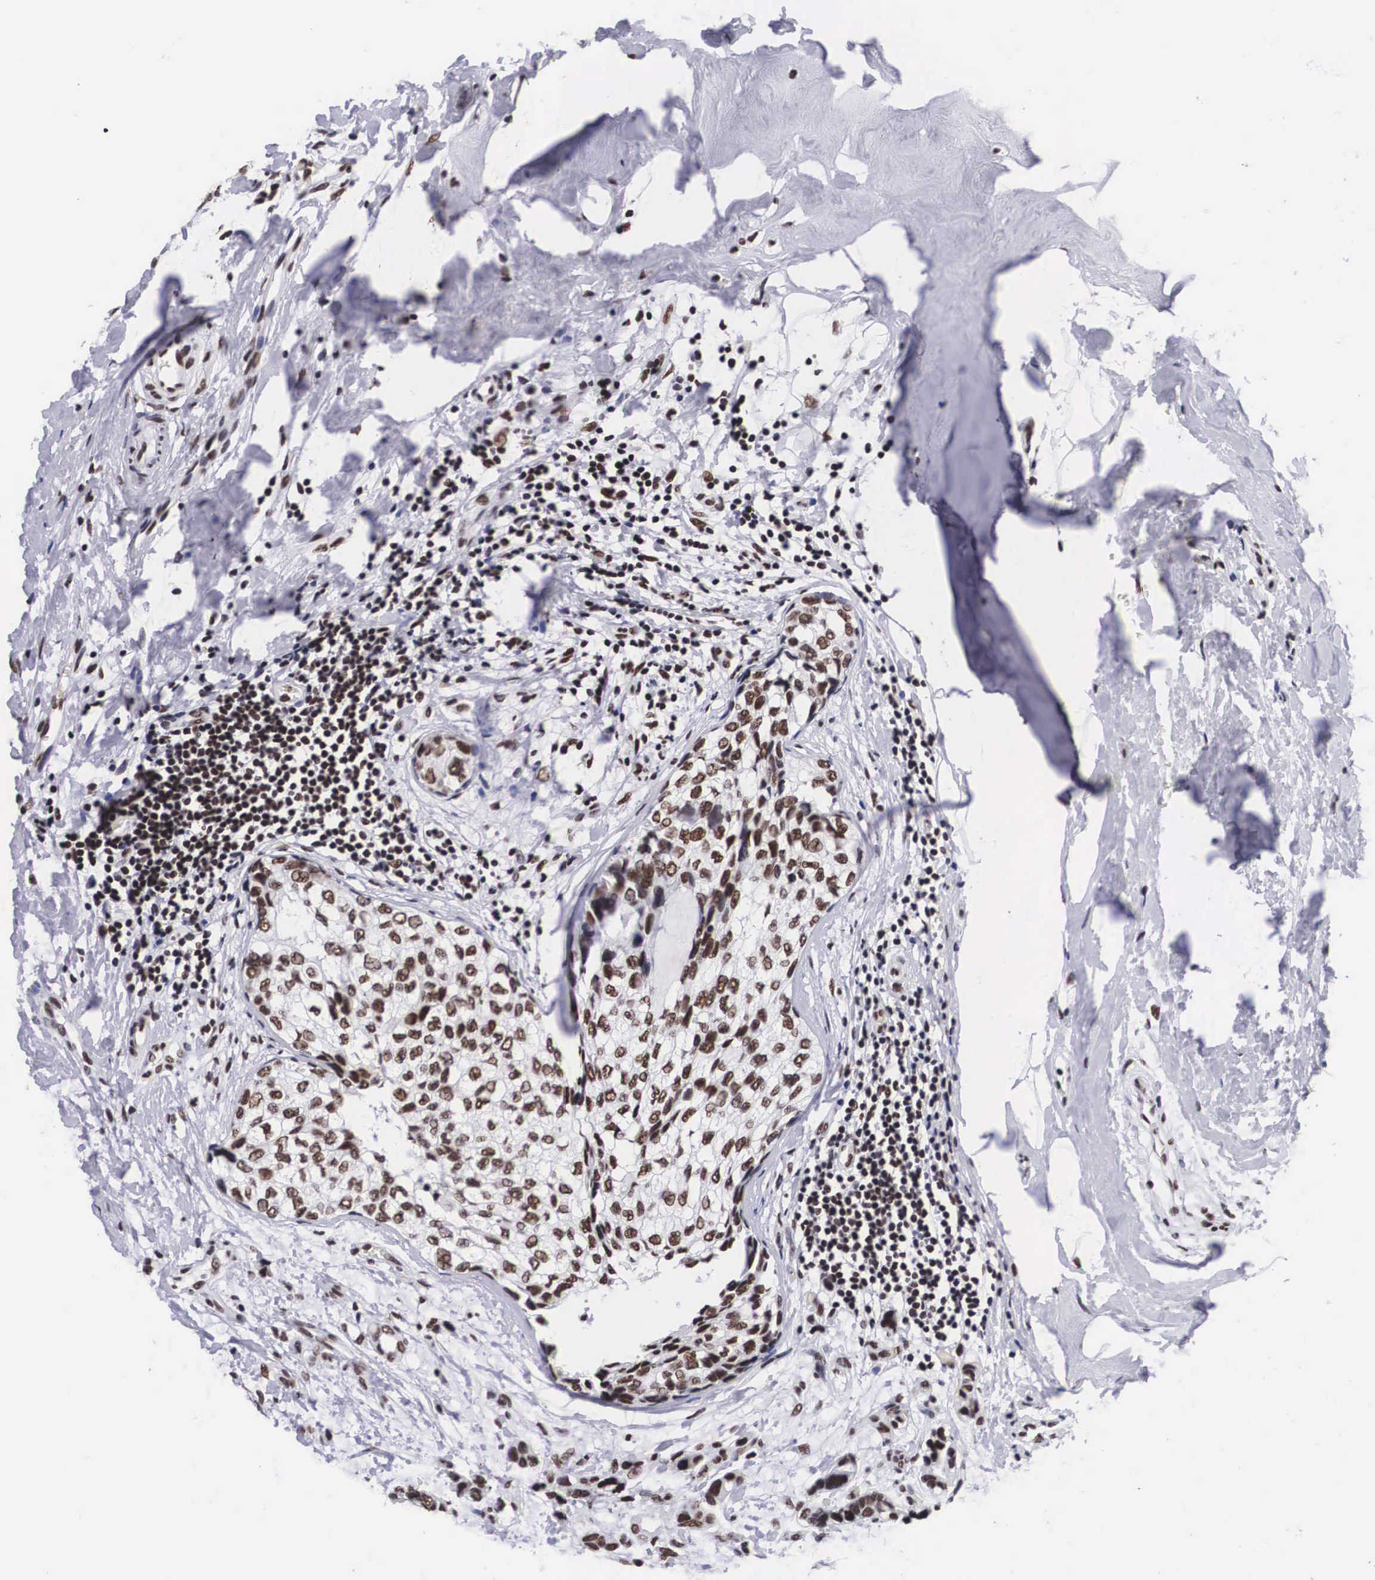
{"staining": {"intensity": "moderate", "quantity": ">75%", "location": "nuclear"}, "tissue": "breast cancer", "cell_type": "Tumor cells", "image_type": "cancer", "snomed": [{"axis": "morphology", "description": "Duct carcinoma"}, {"axis": "topography", "description": "Breast"}], "caption": "High-magnification brightfield microscopy of breast intraductal carcinoma stained with DAB (brown) and counterstained with hematoxylin (blue). tumor cells exhibit moderate nuclear positivity is appreciated in approximately>75% of cells. Using DAB (3,3'-diaminobenzidine) (brown) and hematoxylin (blue) stains, captured at high magnification using brightfield microscopy.", "gene": "SF3A1", "patient": {"sex": "female", "age": 69}}